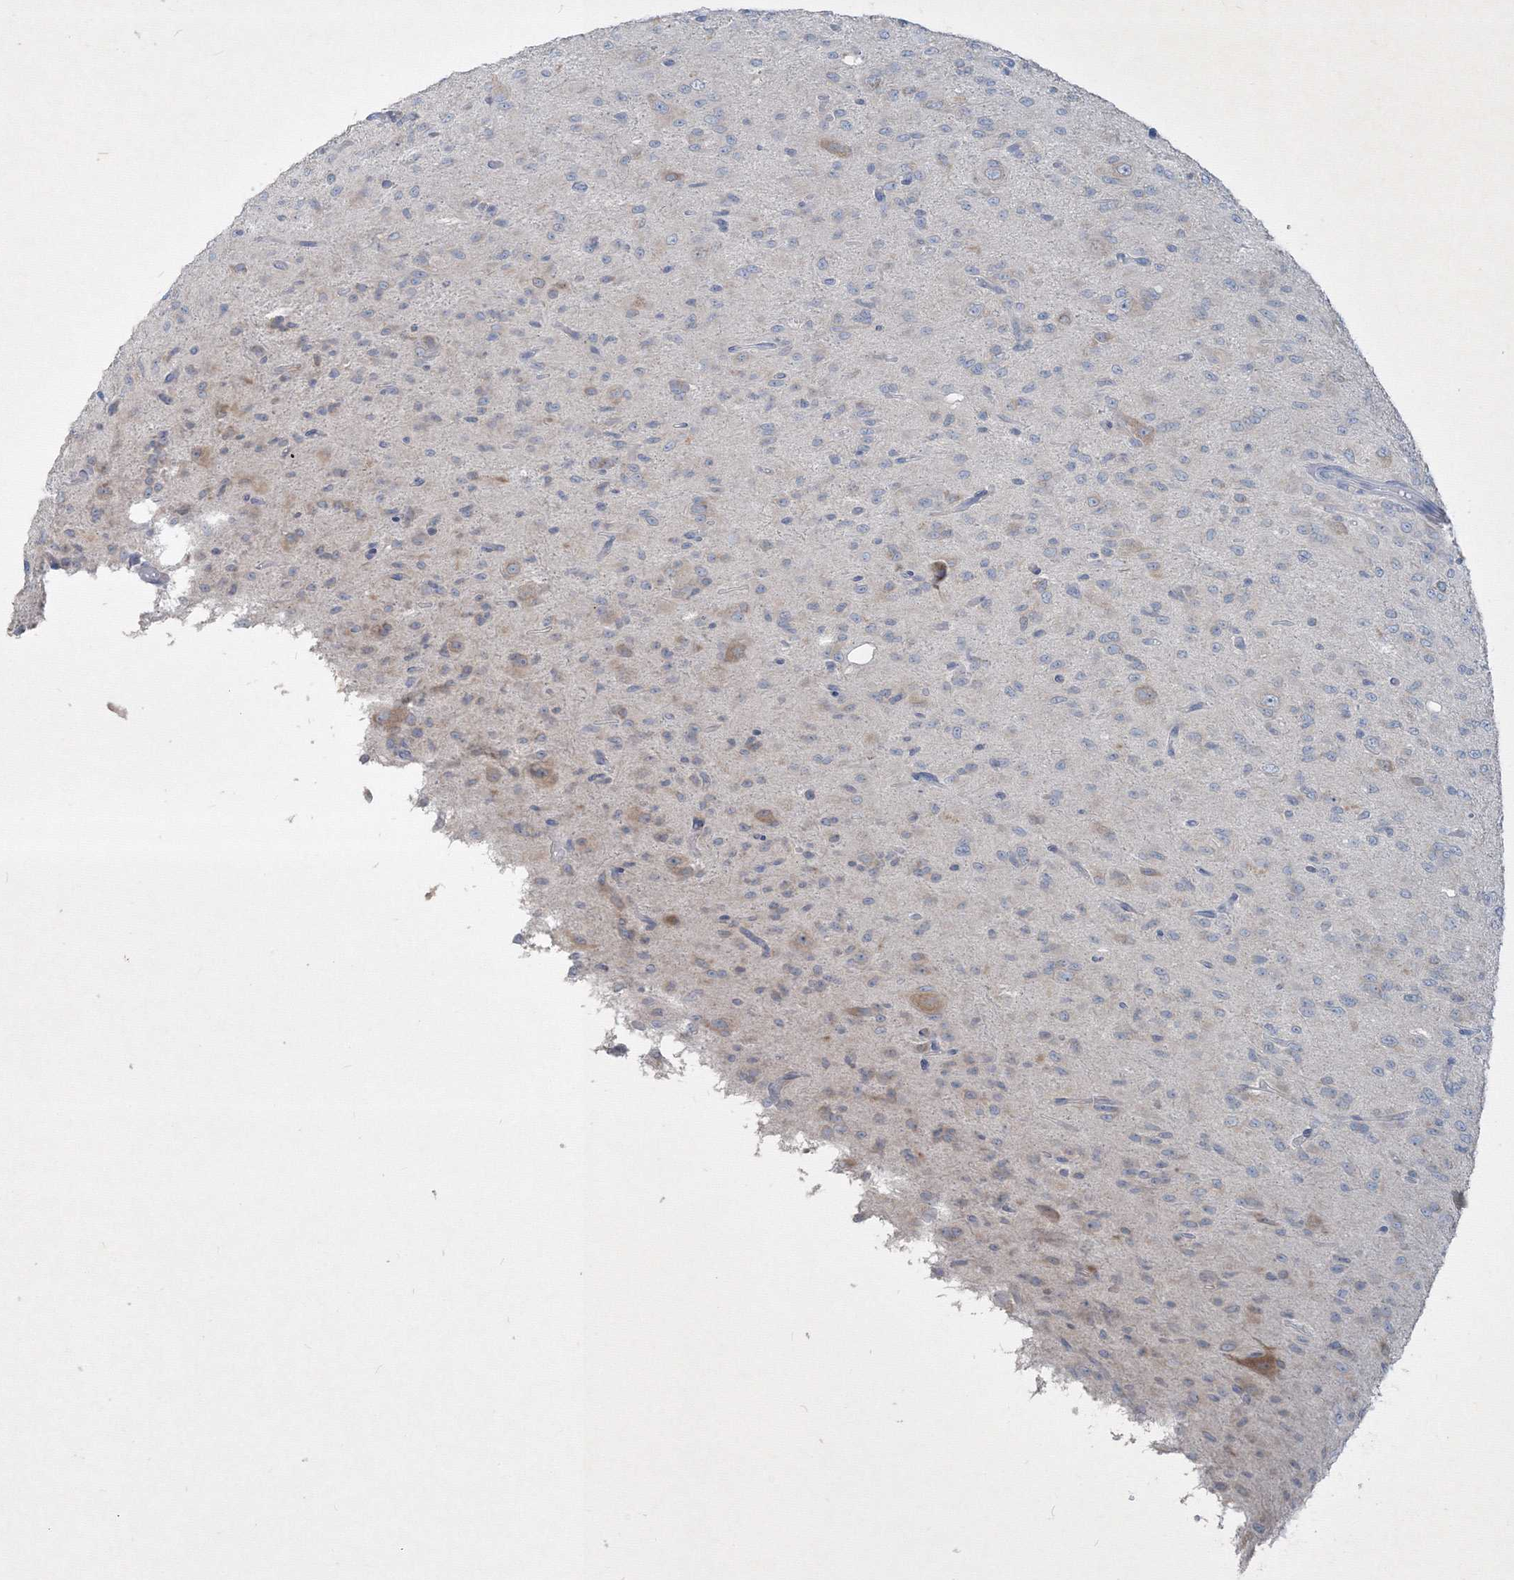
{"staining": {"intensity": "weak", "quantity": "<25%", "location": "cytoplasmic/membranous"}, "tissue": "glioma", "cell_type": "Tumor cells", "image_type": "cancer", "snomed": [{"axis": "morphology", "description": "Glioma, malignant, High grade"}, {"axis": "topography", "description": "Brain"}], "caption": "Tumor cells are negative for brown protein staining in high-grade glioma (malignant).", "gene": "IFNAR1", "patient": {"sex": "female", "age": 59}}